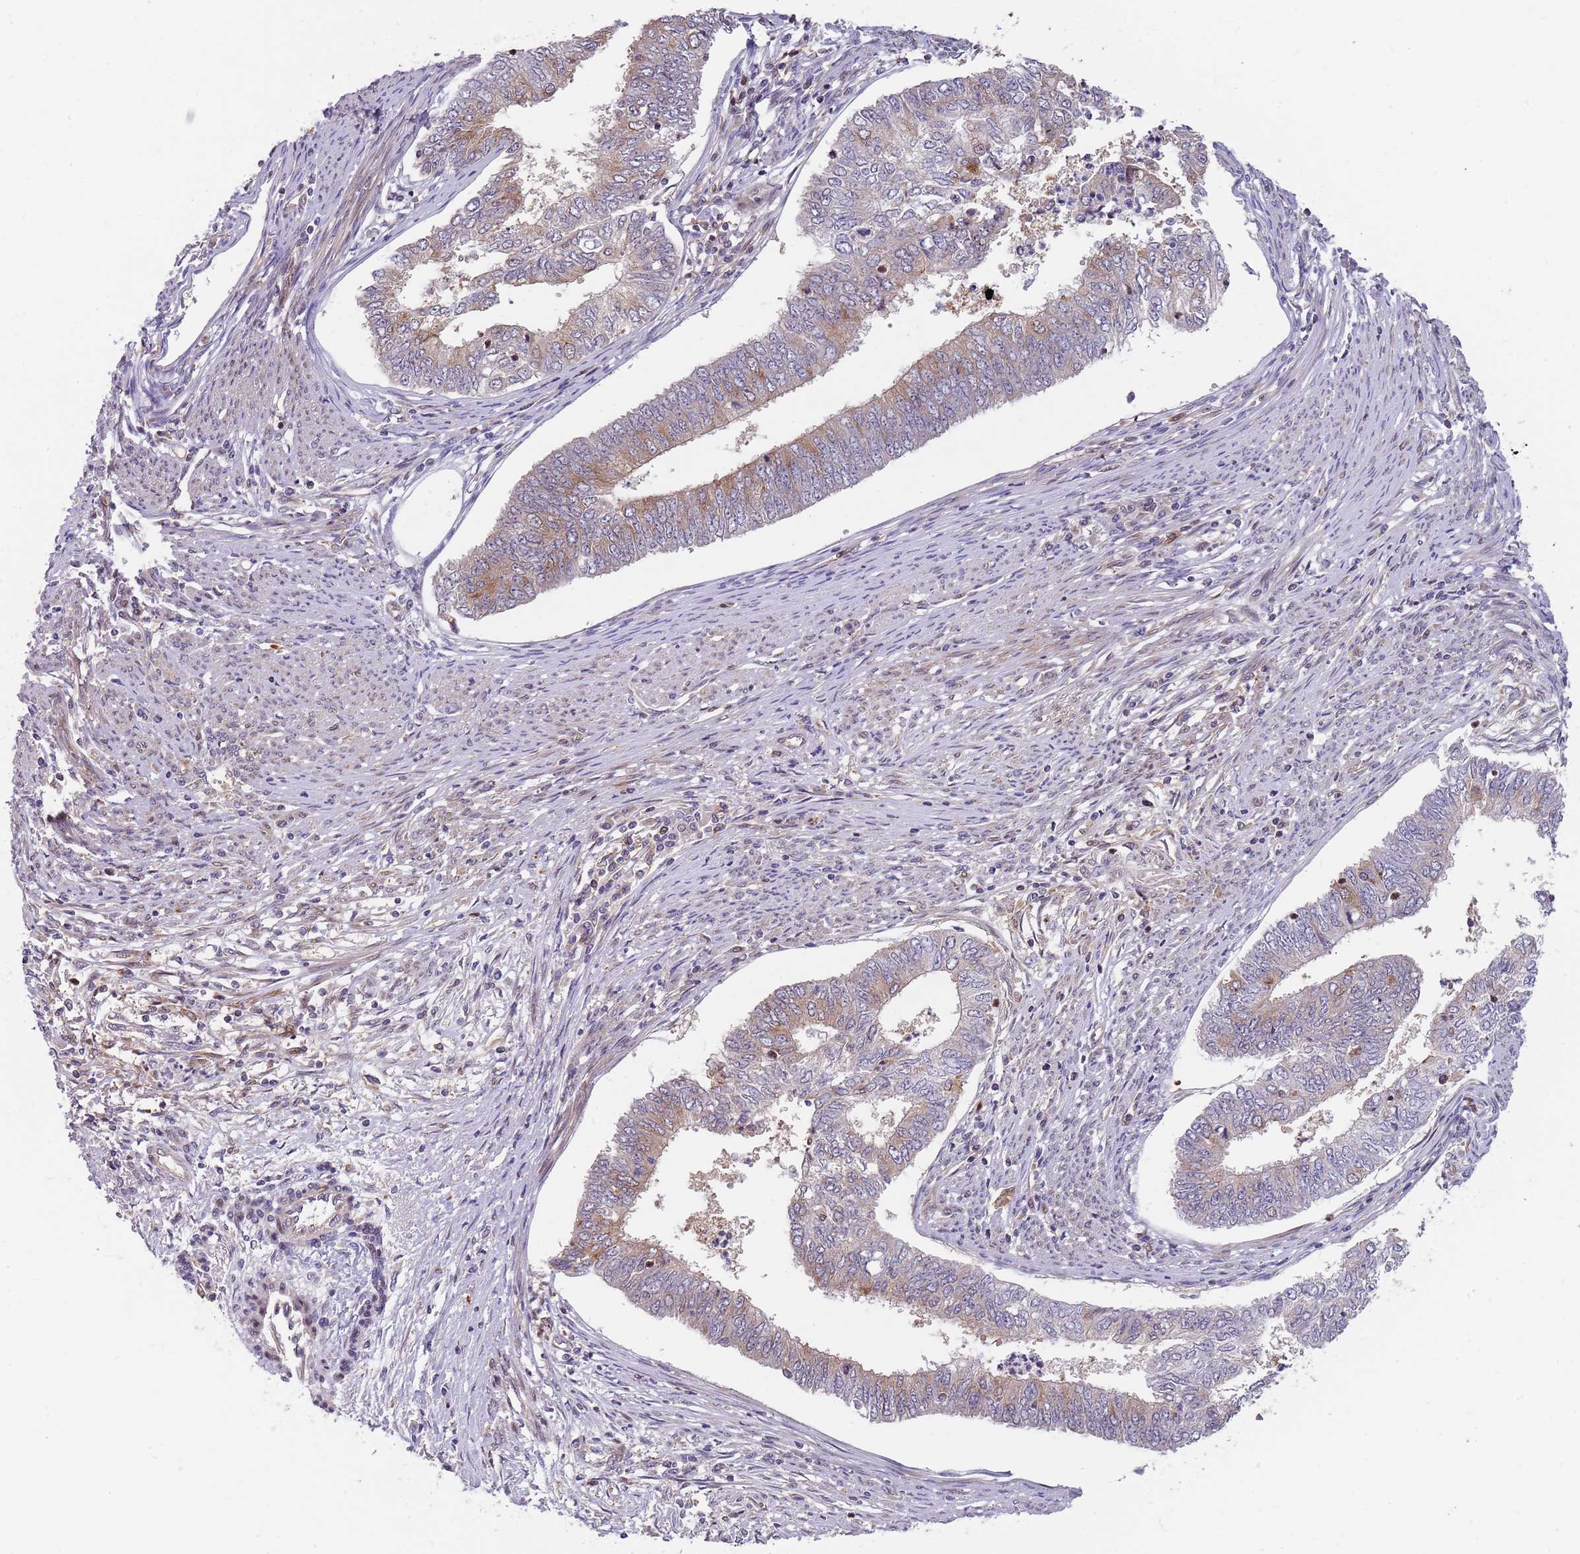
{"staining": {"intensity": "moderate", "quantity": "<25%", "location": "cytoplasmic/membranous"}, "tissue": "endometrial cancer", "cell_type": "Tumor cells", "image_type": "cancer", "snomed": [{"axis": "morphology", "description": "Adenocarcinoma, NOS"}, {"axis": "topography", "description": "Endometrium"}], "caption": "A brown stain shows moderate cytoplasmic/membranous positivity of a protein in adenocarcinoma (endometrial) tumor cells. The protein of interest is shown in brown color, while the nuclei are stained blue.", "gene": "GGA1", "patient": {"sex": "female", "age": 68}}